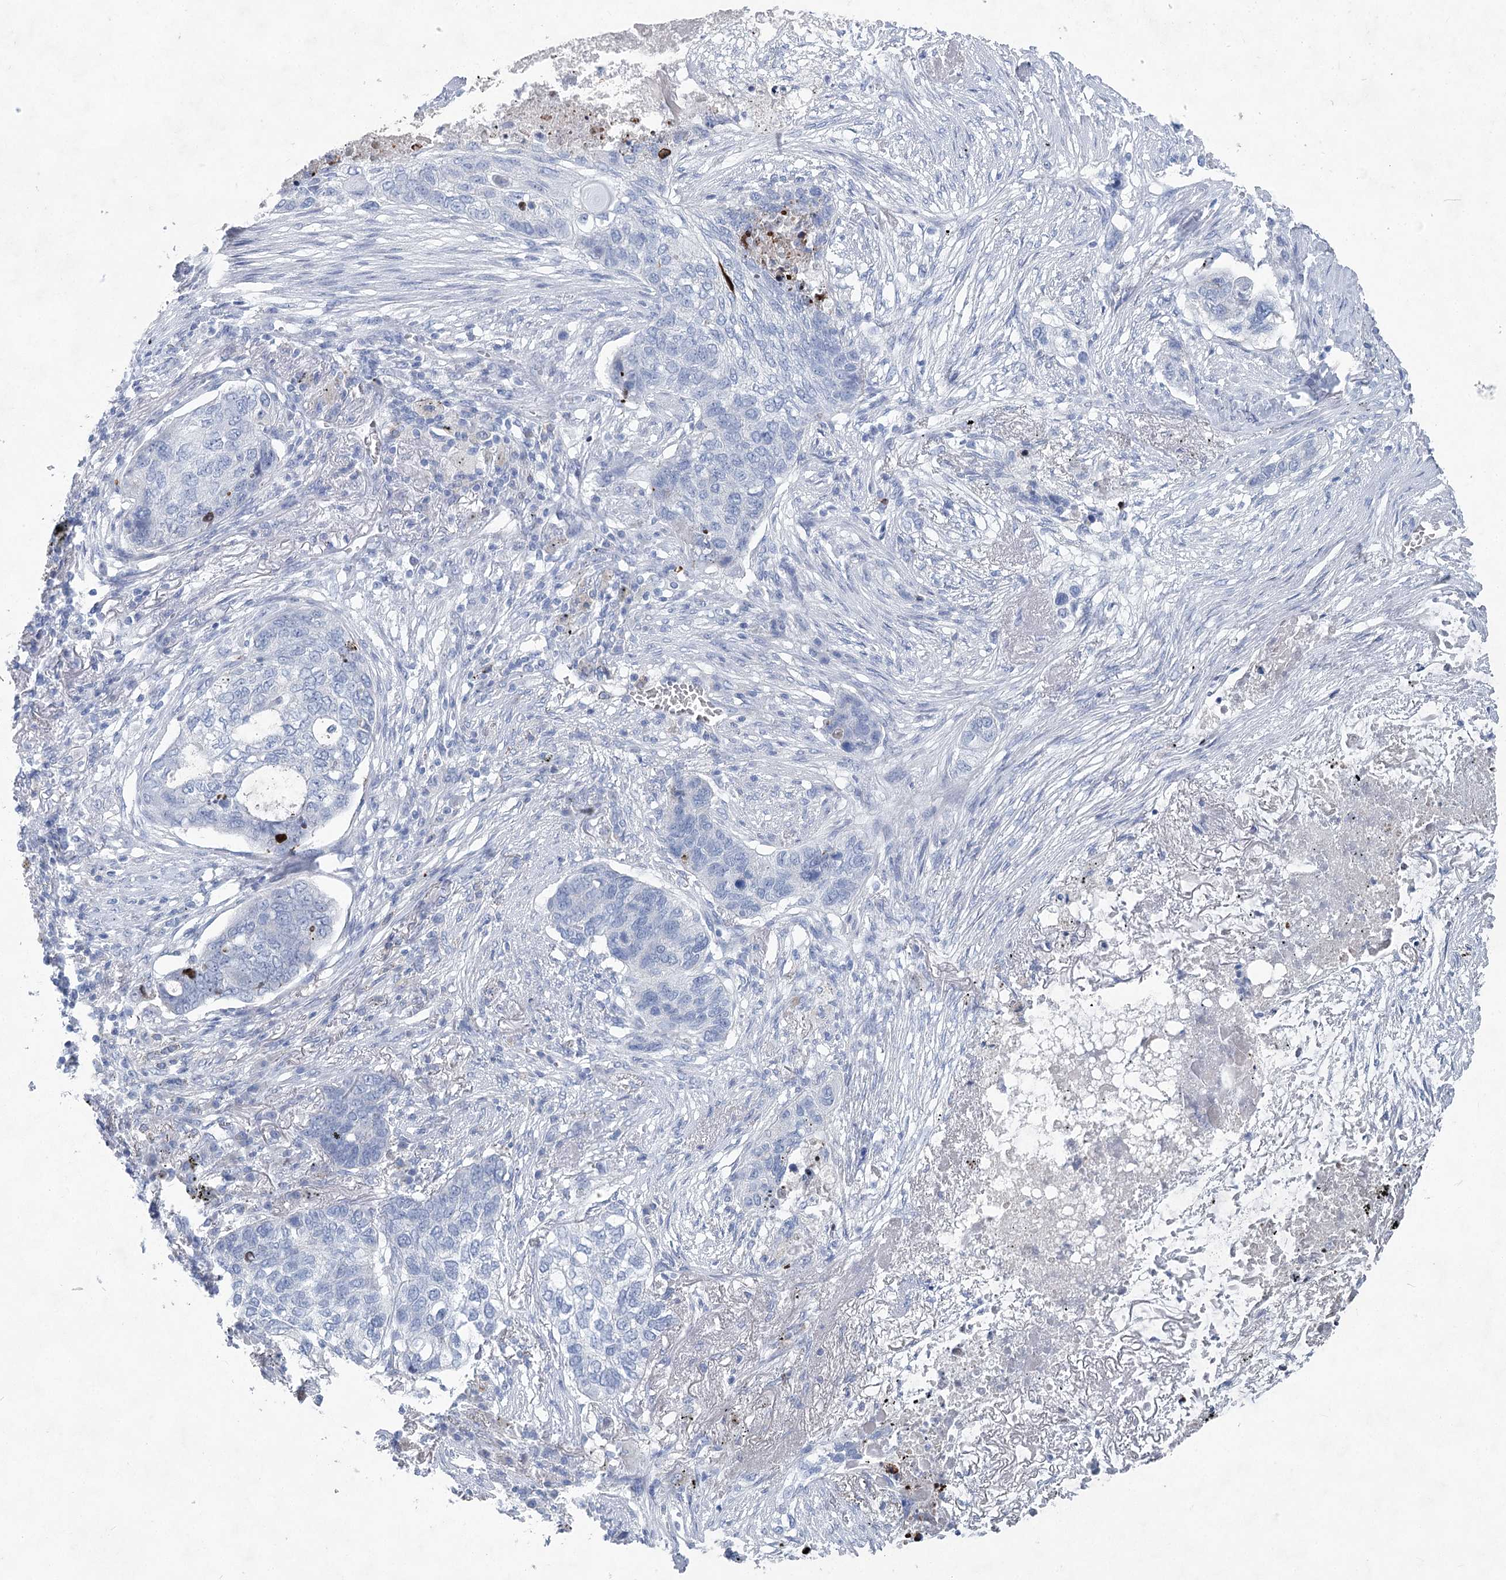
{"staining": {"intensity": "negative", "quantity": "none", "location": "none"}, "tissue": "lung cancer", "cell_type": "Tumor cells", "image_type": "cancer", "snomed": [{"axis": "morphology", "description": "Squamous cell carcinoma, NOS"}, {"axis": "topography", "description": "Lung"}], "caption": "Immunohistochemical staining of lung cancer exhibits no significant expression in tumor cells.", "gene": "WDR74", "patient": {"sex": "female", "age": 63}}